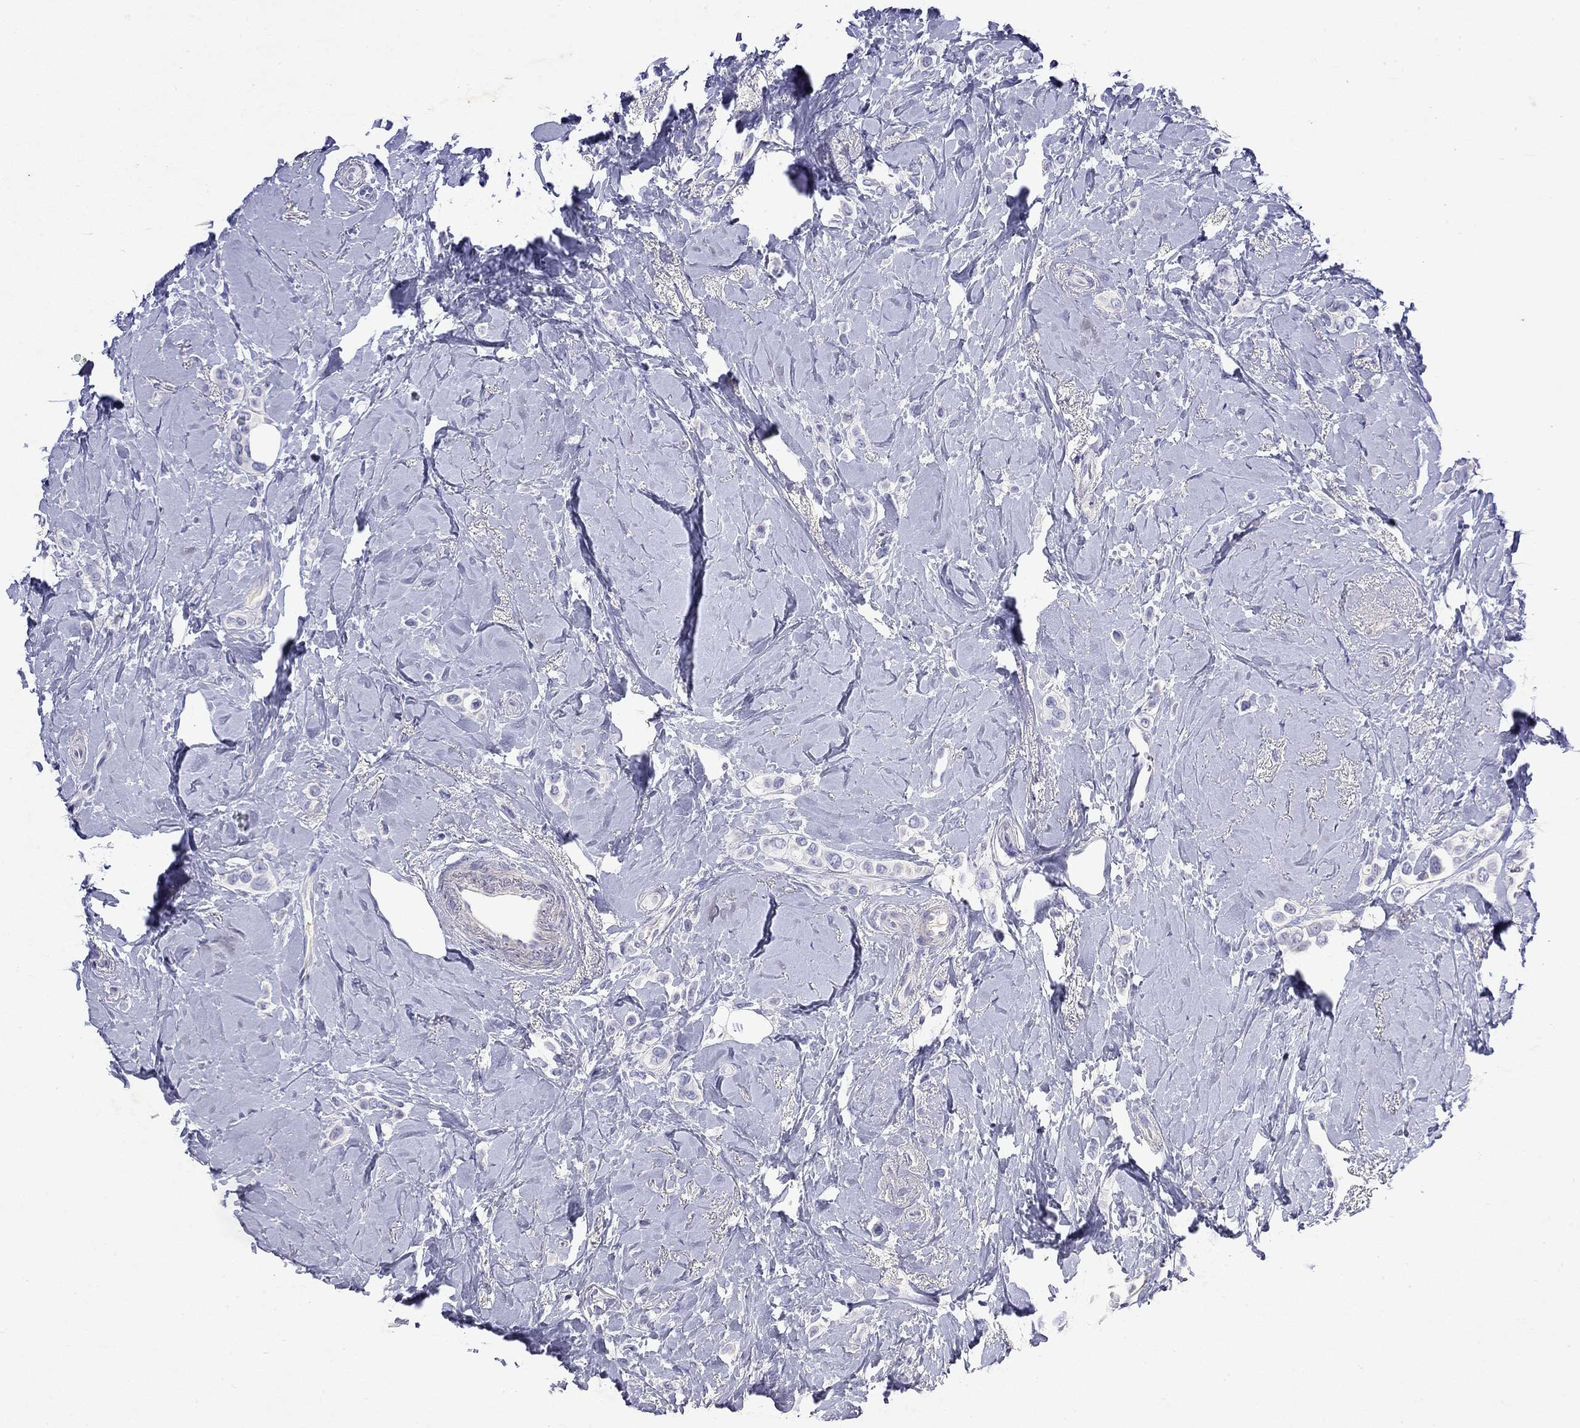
{"staining": {"intensity": "negative", "quantity": "none", "location": "none"}, "tissue": "breast cancer", "cell_type": "Tumor cells", "image_type": "cancer", "snomed": [{"axis": "morphology", "description": "Lobular carcinoma"}, {"axis": "topography", "description": "Breast"}], "caption": "IHC photomicrograph of neoplastic tissue: breast lobular carcinoma stained with DAB shows no significant protein staining in tumor cells.", "gene": "GNAT3", "patient": {"sex": "female", "age": 66}}